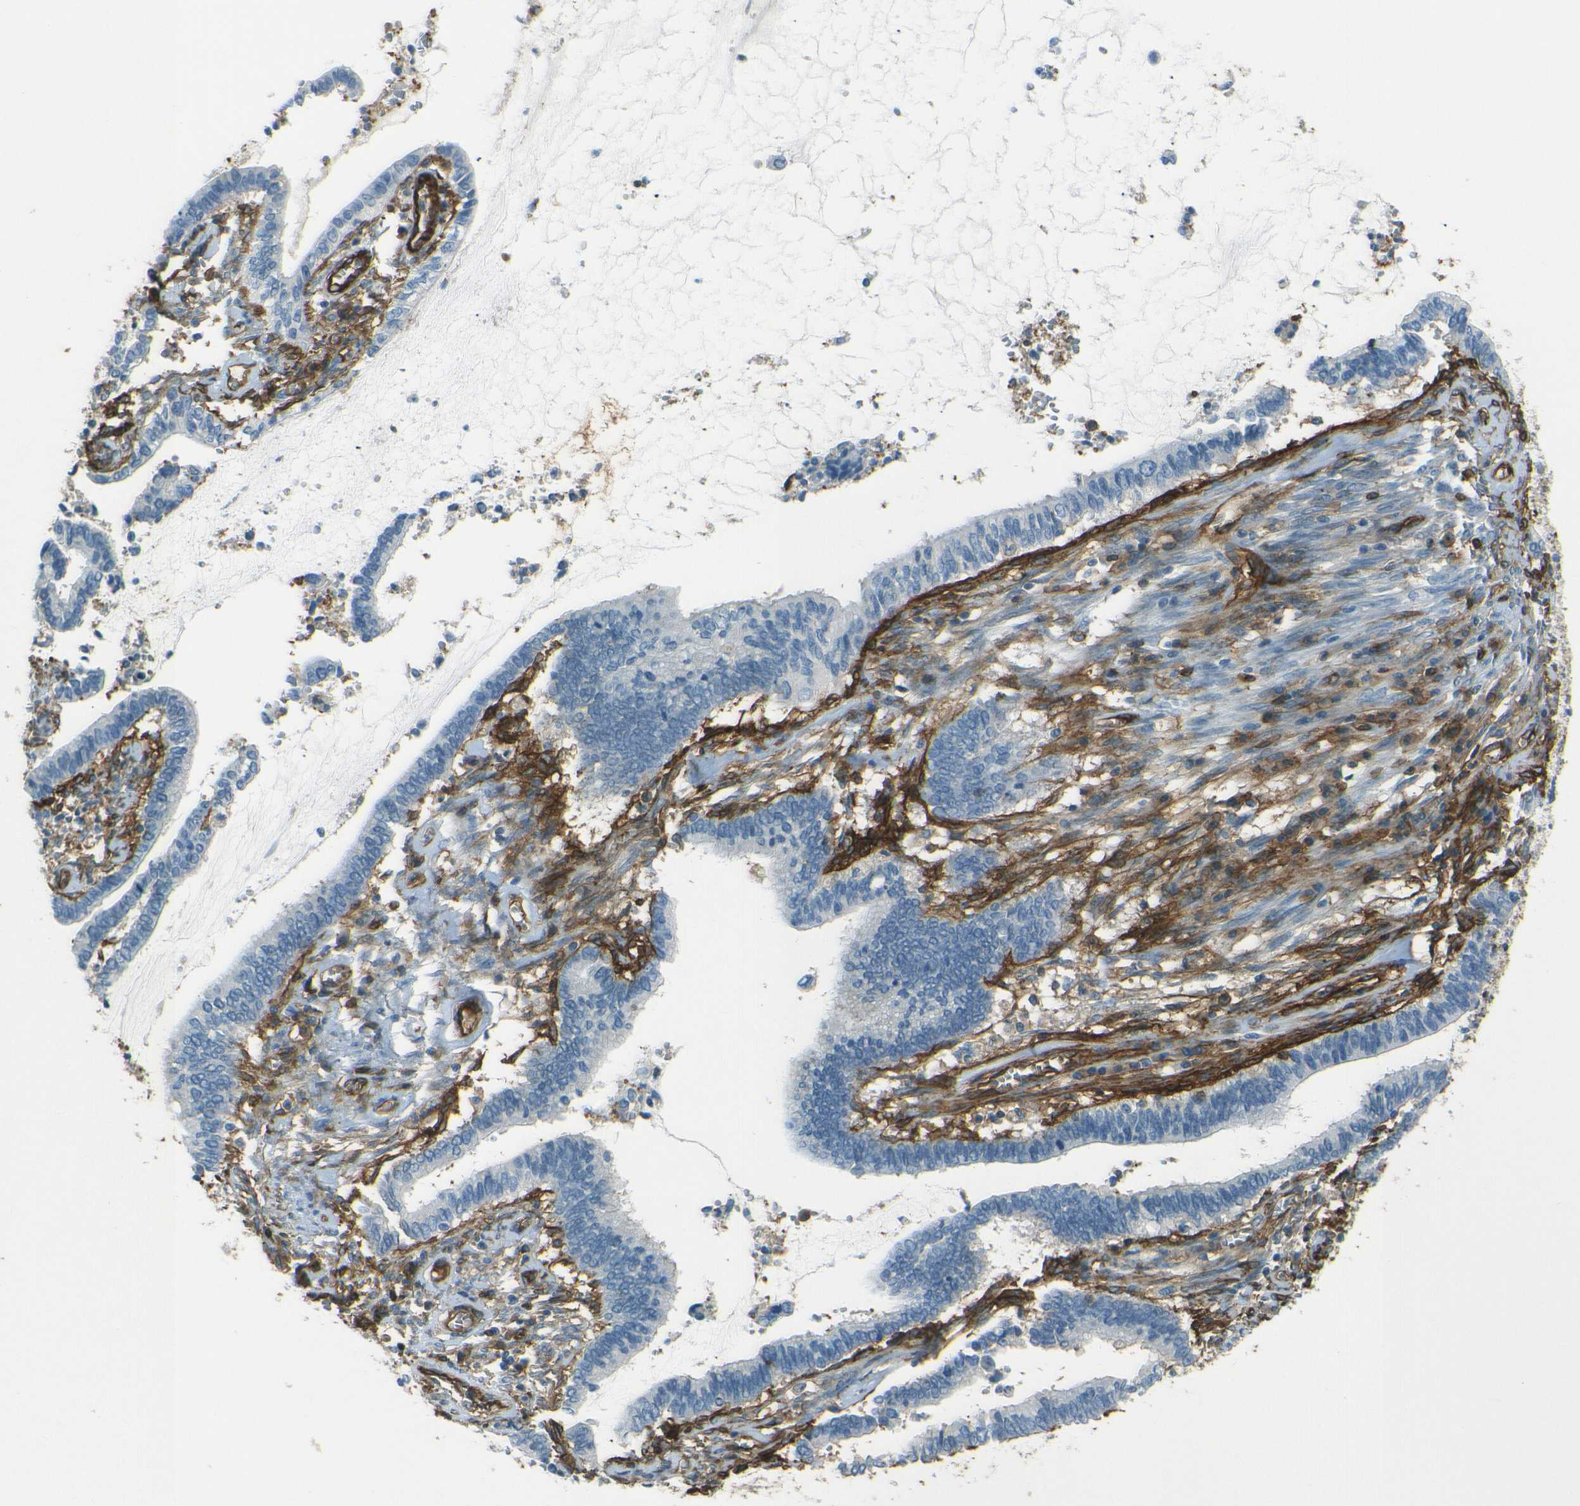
{"staining": {"intensity": "negative", "quantity": "none", "location": "none"}, "tissue": "cervical cancer", "cell_type": "Tumor cells", "image_type": "cancer", "snomed": [{"axis": "morphology", "description": "Adenocarcinoma, NOS"}, {"axis": "topography", "description": "Cervix"}], "caption": "This photomicrograph is of cervical cancer (adenocarcinoma) stained with immunohistochemistry (IHC) to label a protein in brown with the nuclei are counter-stained blue. There is no positivity in tumor cells.", "gene": "ENTPD1", "patient": {"sex": "female", "age": 44}}